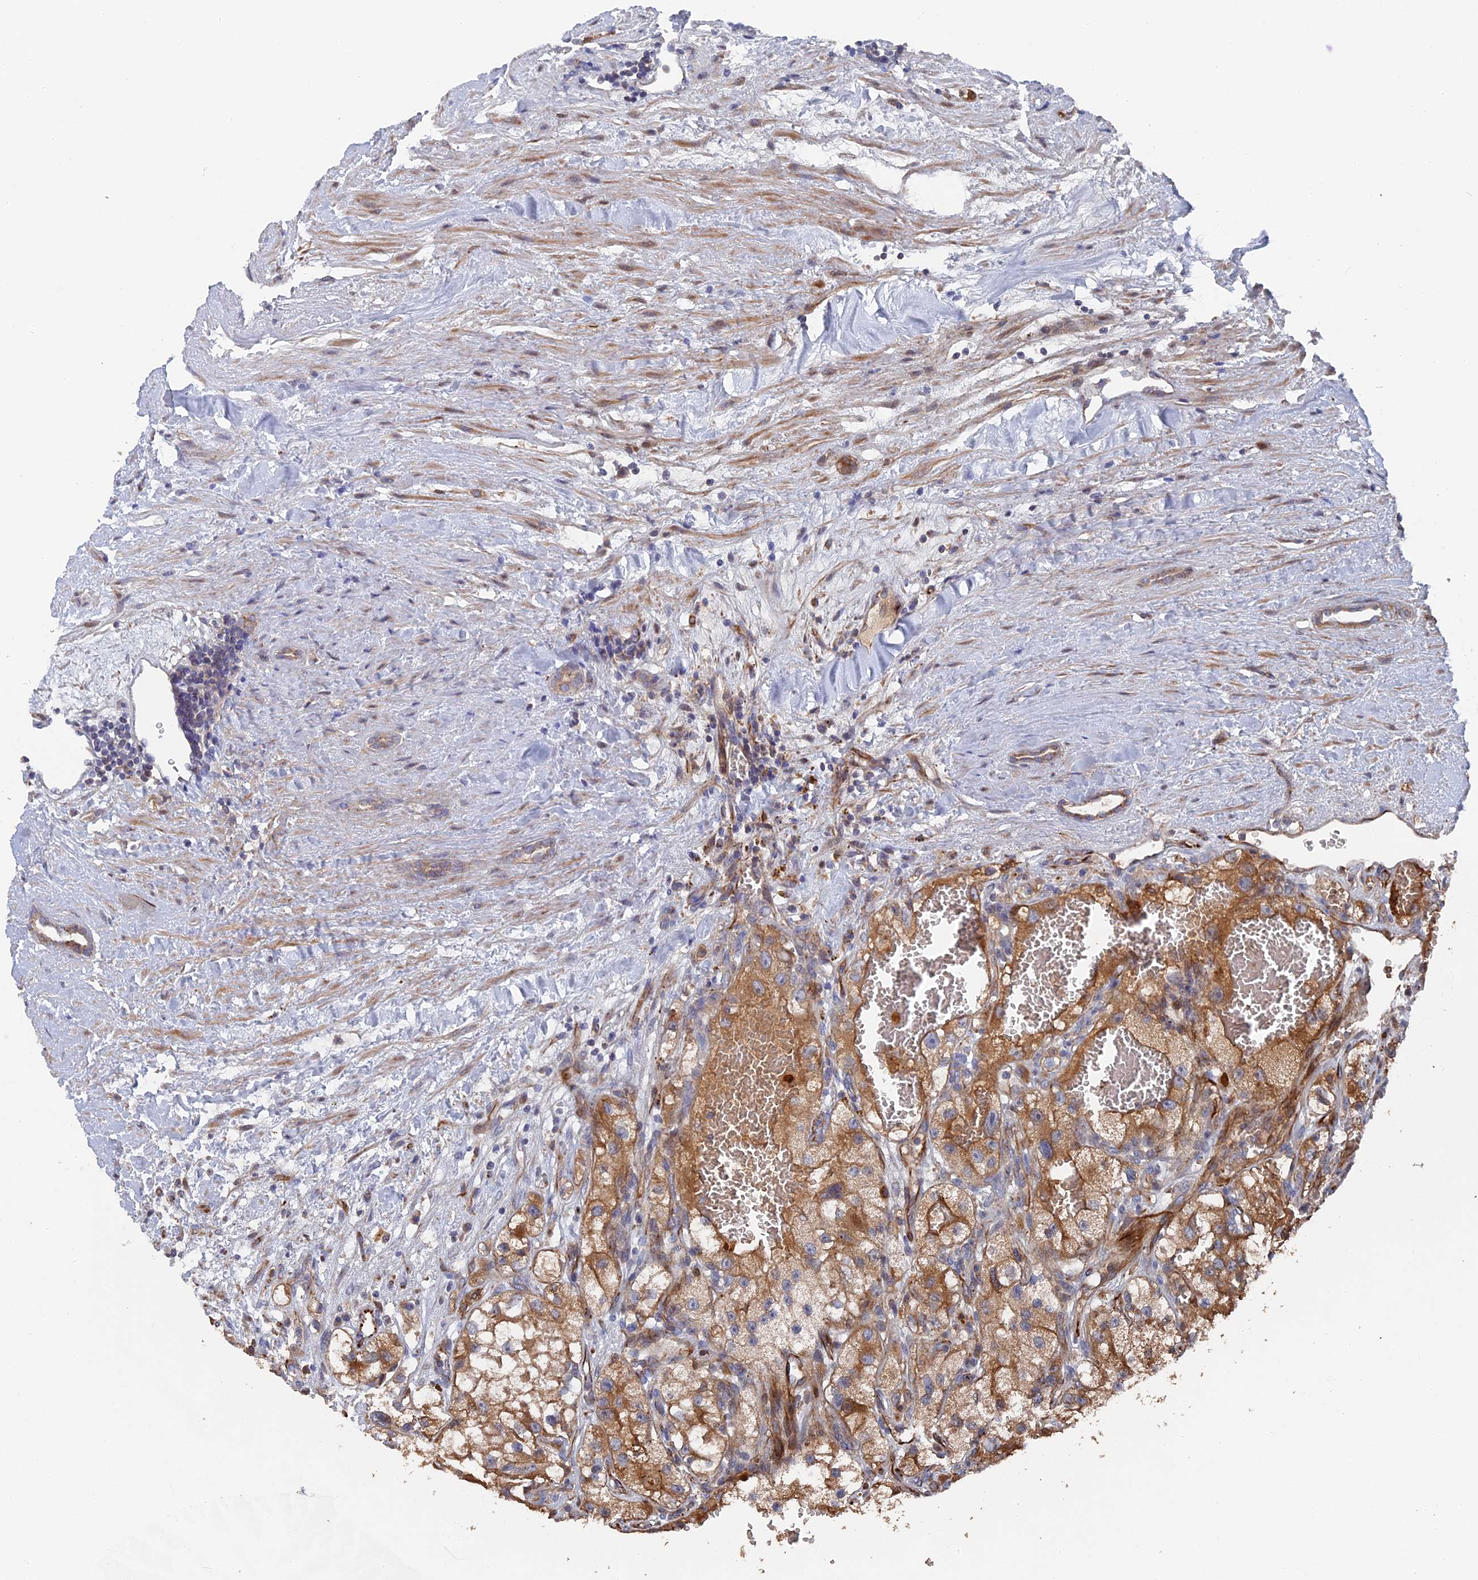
{"staining": {"intensity": "moderate", "quantity": ">75%", "location": "cytoplasmic/membranous"}, "tissue": "renal cancer", "cell_type": "Tumor cells", "image_type": "cancer", "snomed": [{"axis": "morphology", "description": "Adenocarcinoma, NOS"}, {"axis": "topography", "description": "Kidney"}], "caption": "Moderate cytoplasmic/membranous expression is appreciated in approximately >75% of tumor cells in renal adenocarcinoma.", "gene": "SMG9", "patient": {"sex": "female", "age": 57}}